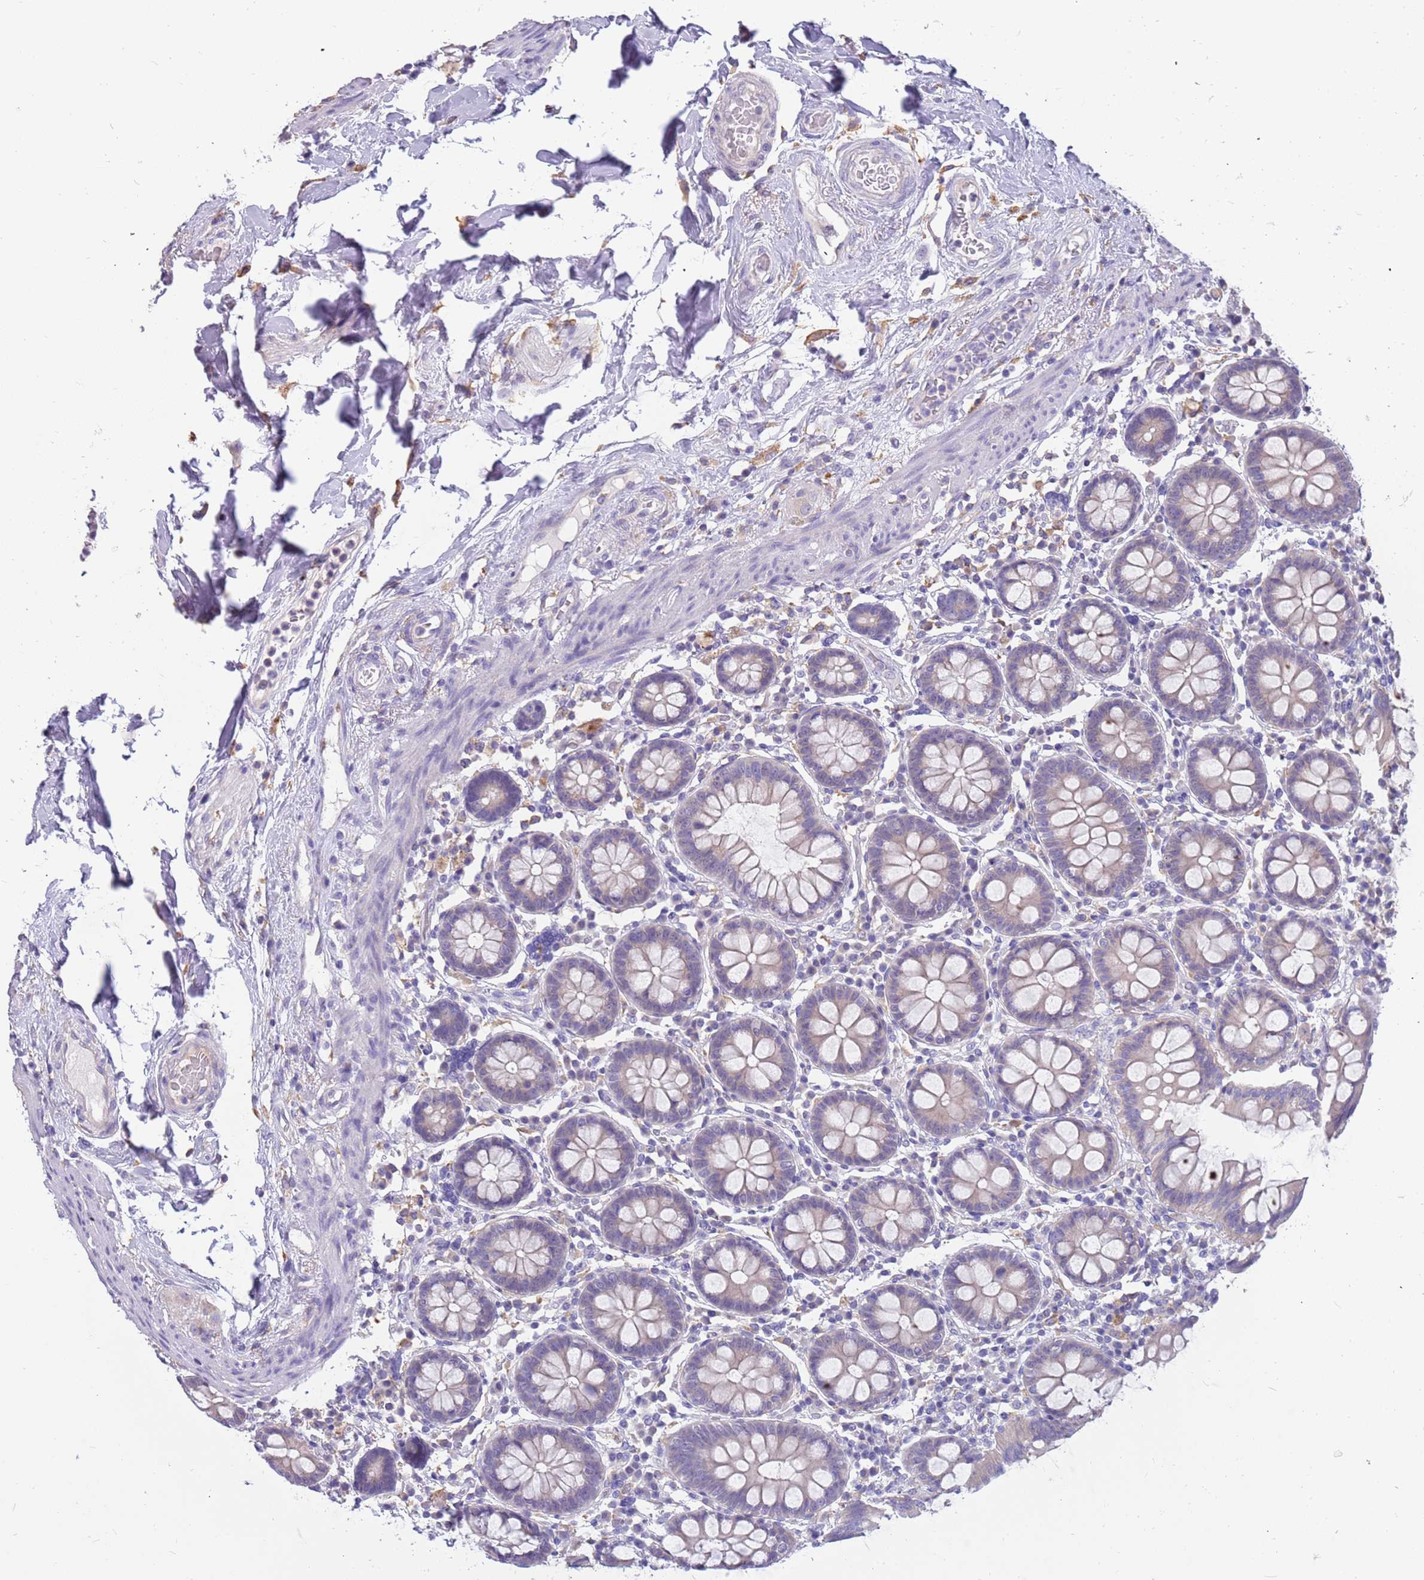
{"staining": {"intensity": "negative", "quantity": "none", "location": "none"}, "tissue": "colon", "cell_type": "Endothelial cells", "image_type": "normal", "snomed": [{"axis": "morphology", "description": "Normal tissue, NOS"}, {"axis": "topography", "description": "Colon"}], "caption": "Normal colon was stained to show a protein in brown. There is no significant positivity in endothelial cells. (DAB (3,3'-diaminobenzidine) IHC visualized using brightfield microscopy, high magnification).", "gene": "RHCG", "patient": {"sex": "female", "age": 79}}